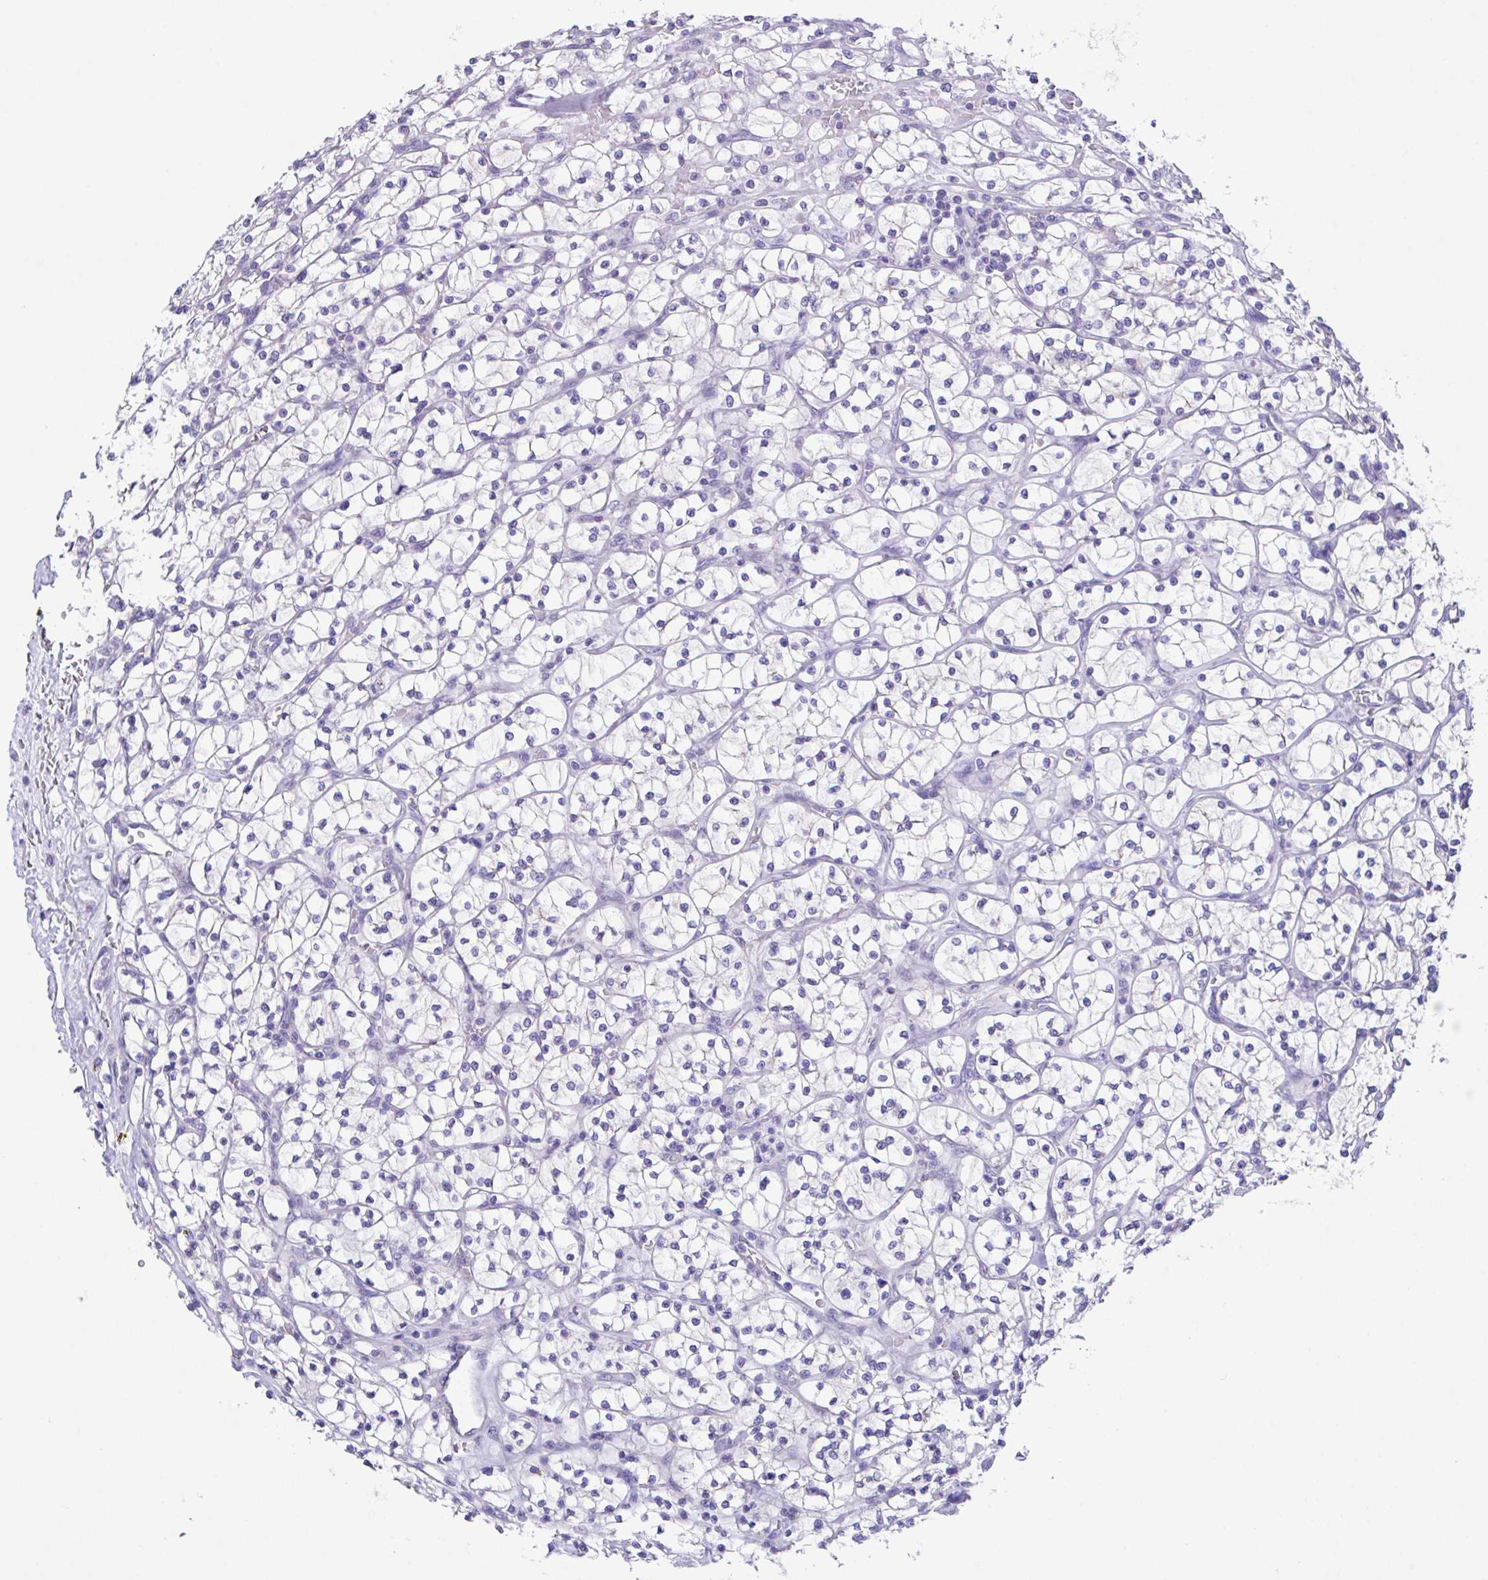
{"staining": {"intensity": "negative", "quantity": "none", "location": "none"}, "tissue": "renal cancer", "cell_type": "Tumor cells", "image_type": "cancer", "snomed": [{"axis": "morphology", "description": "Adenocarcinoma, NOS"}, {"axis": "topography", "description": "Kidney"}], "caption": "An immunohistochemistry histopathology image of renal adenocarcinoma is shown. There is no staining in tumor cells of renal adenocarcinoma.", "gene": "SLC16A6", "patient": {"sex": "female", "age": 64}}